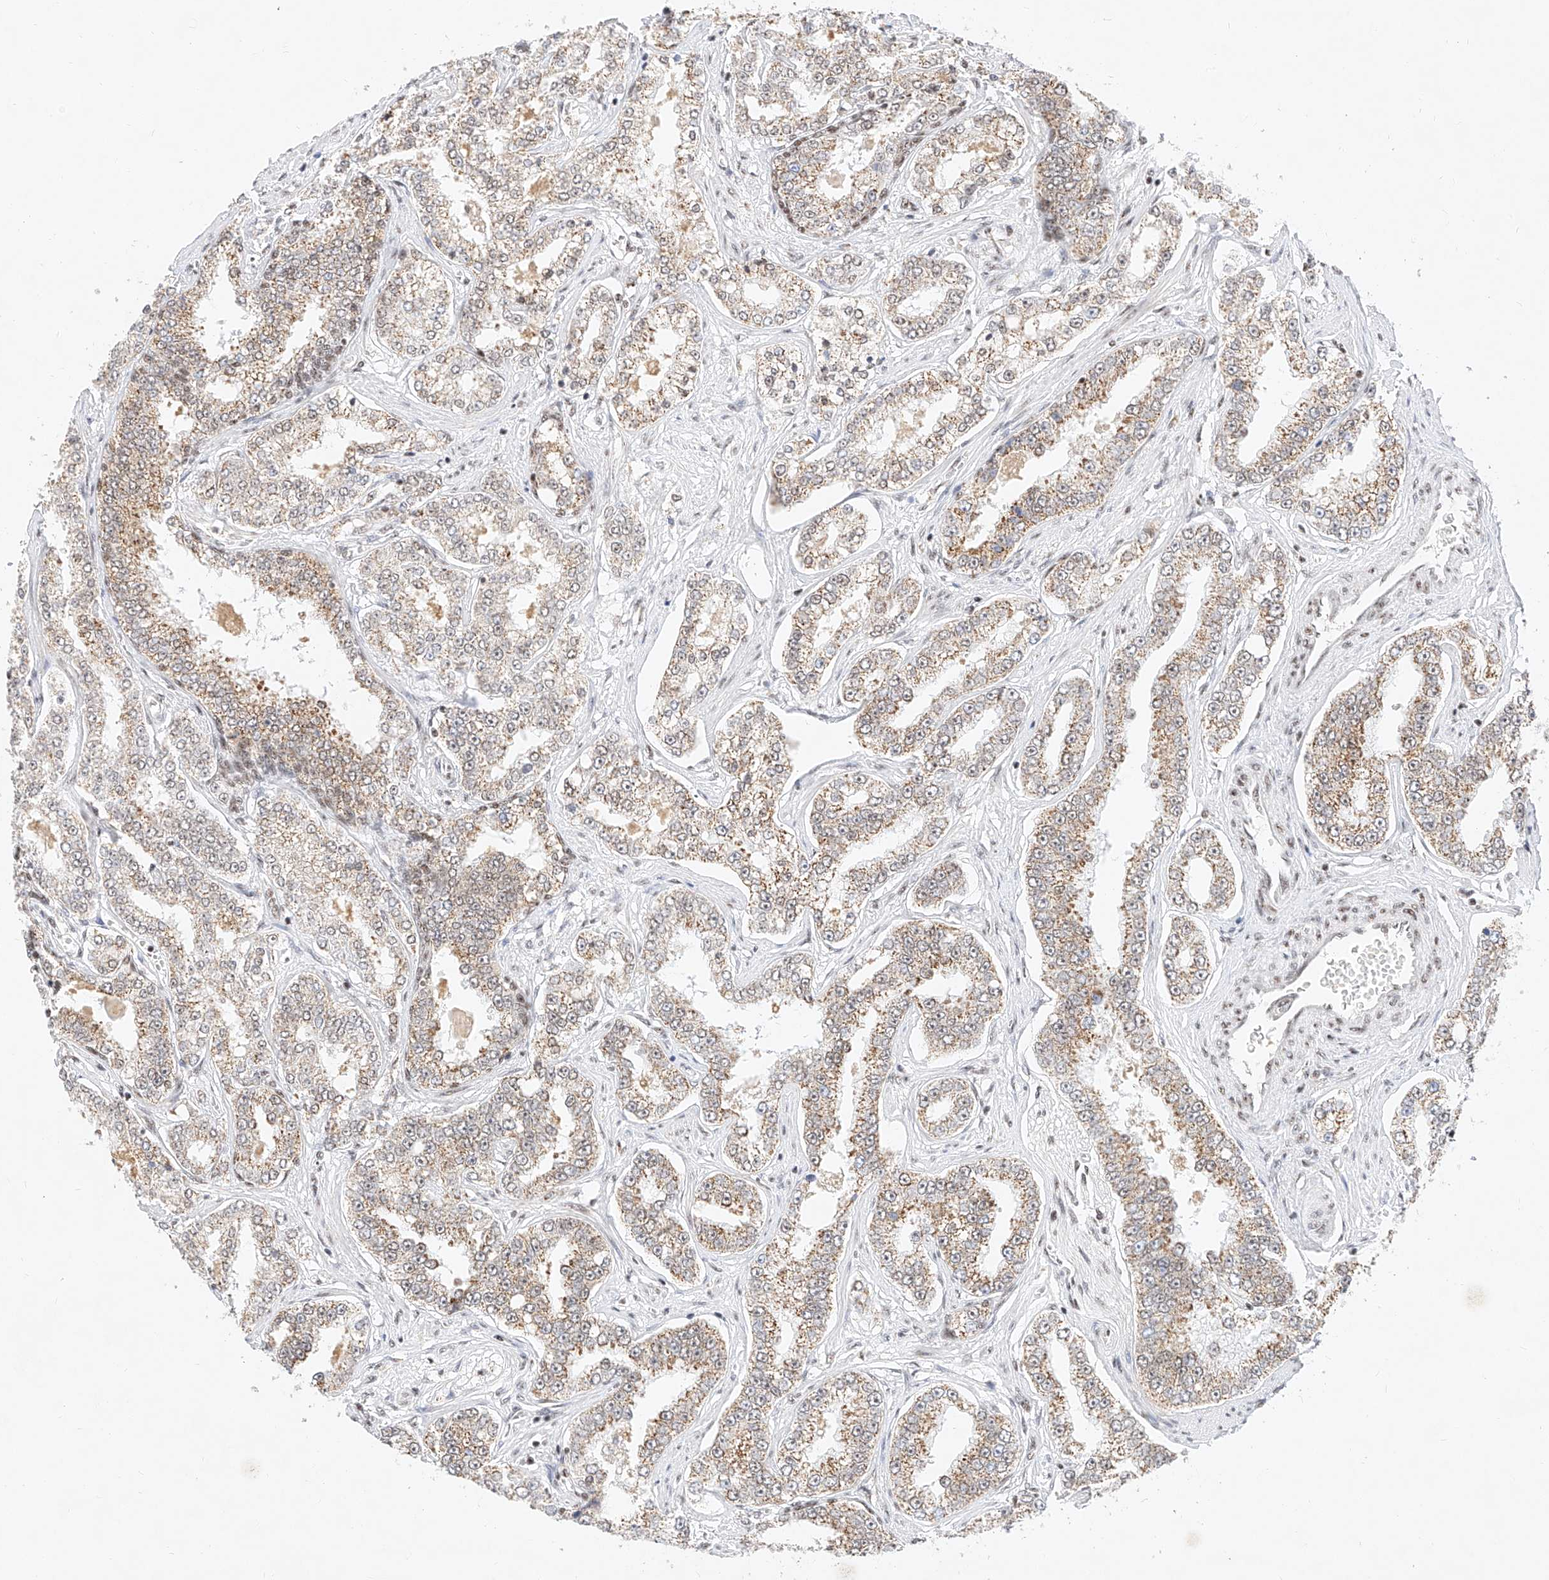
{"staining": {"intensity": "weak", "quantity": ">75%", "location": "cytoplasmic/membranous"}, "tissue": "prostate cancer", "cell_type": "Tumor cells", "image_type": "cancer", "snomed": [{"axis": "morphology", "description": "Normal tissue, NOS"}, {"axis": "morphology", "description": "Adenocarcinoma, High grade"}, {"axis": "topography", "description": "Prostate"}], "caption": "Protein positivity by immunohistochemistry (IHC) shows weak cytoplasmic/membranous positivity in about >75% of tumor cells in high-grade adenocarcinoma (prostate).", "gene": "NRF1", "patient": {"sex": "male", "age": 83}}